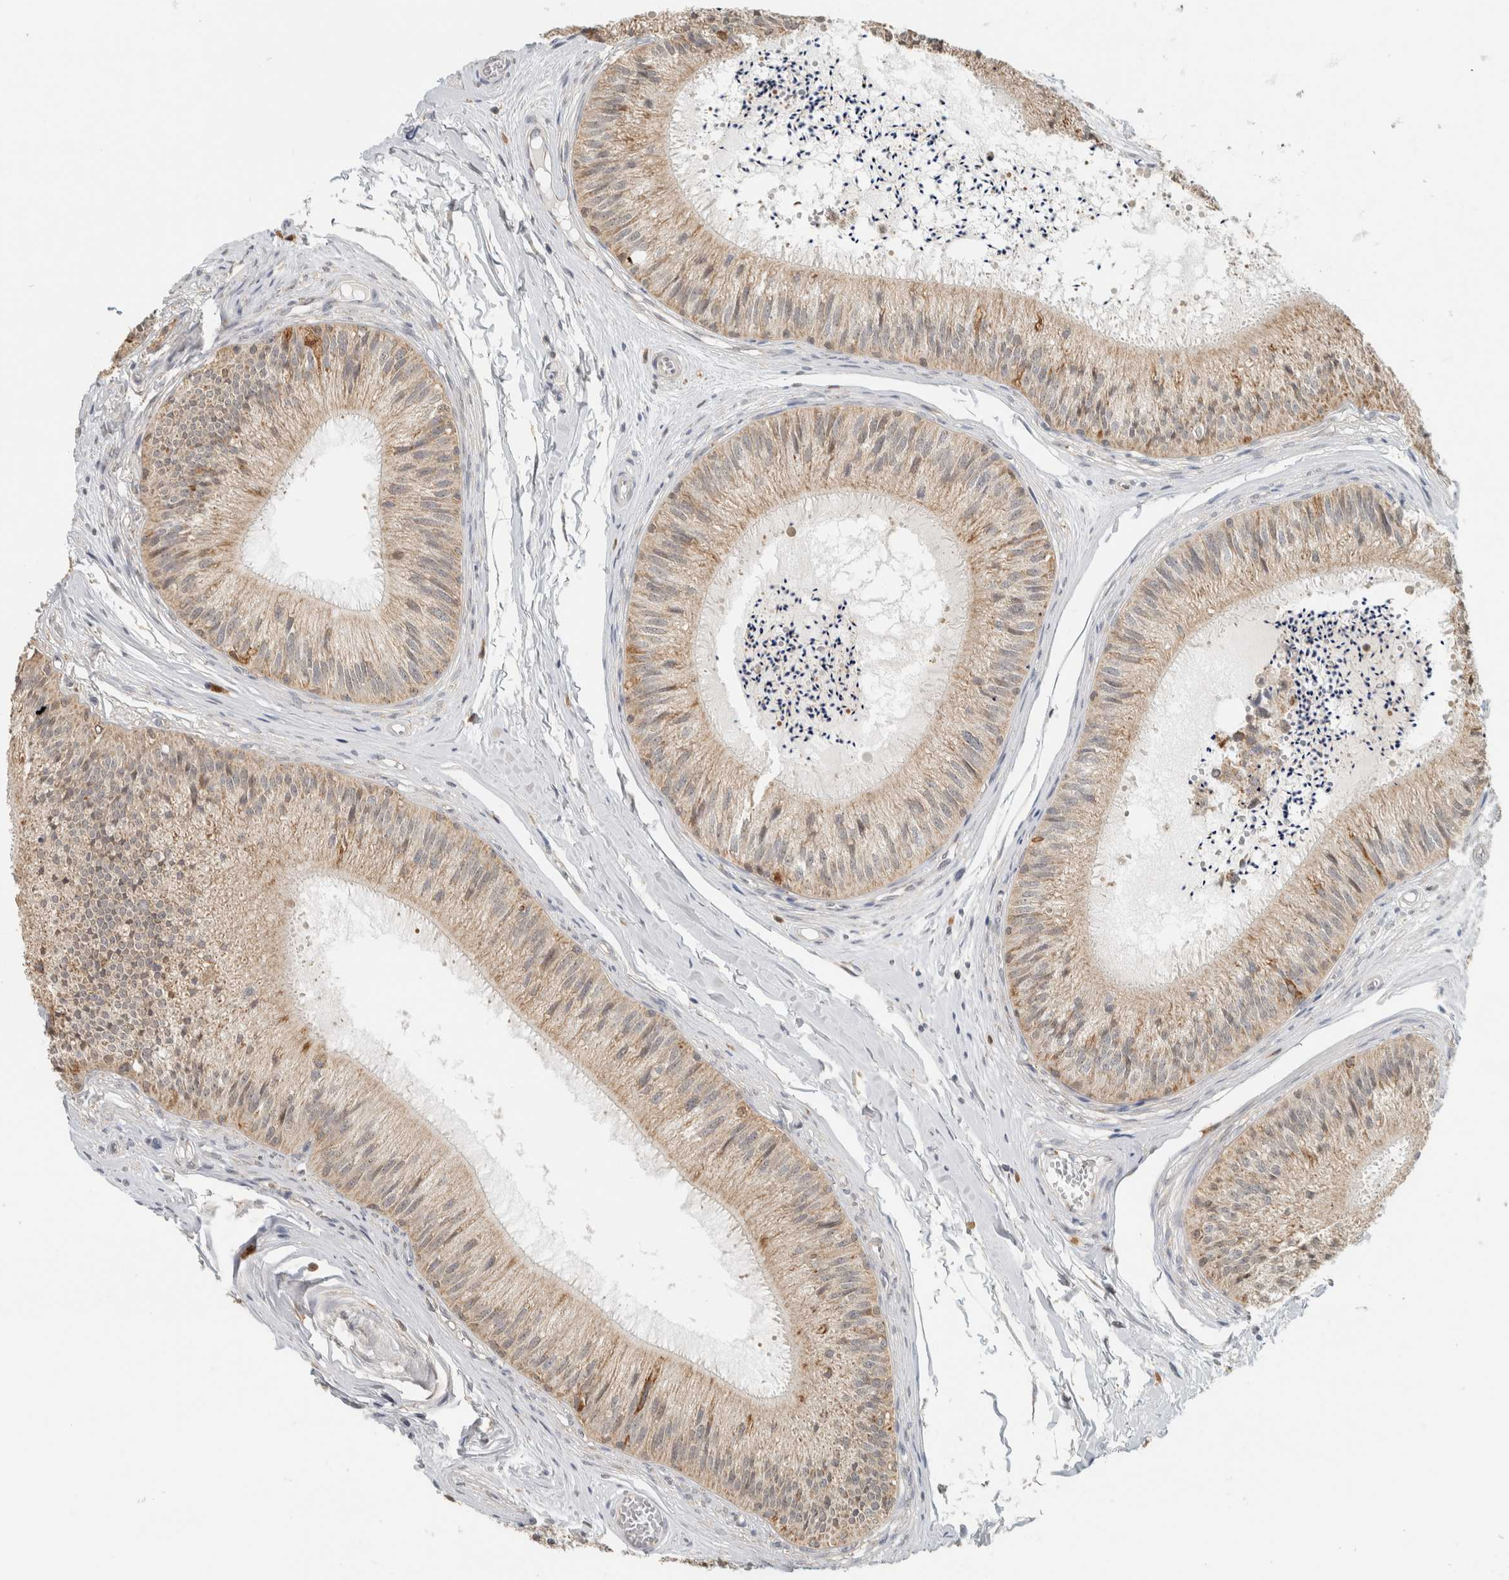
{"staining": {"intensity": "weak", "quantity": ">75%", "location": "cytoplasmic/membranous"}, "tissue": "epididymis", "cell_type": "Glandular cells", "image_type": "normal", "snomed": [{"axis": "morphology", "description": "Normal tissue, NOS"}, {"axis": "topography", "description": "Epididymis"}], "caption": "Immunohistochemical staining of unremarkable human epididymis shows >75% levels of weak cytoplasmic/membranous protein expression in approximately >75% of glandular cells.", "gene": "CAPG", "patient": {"sex": "male", "age": 31}}